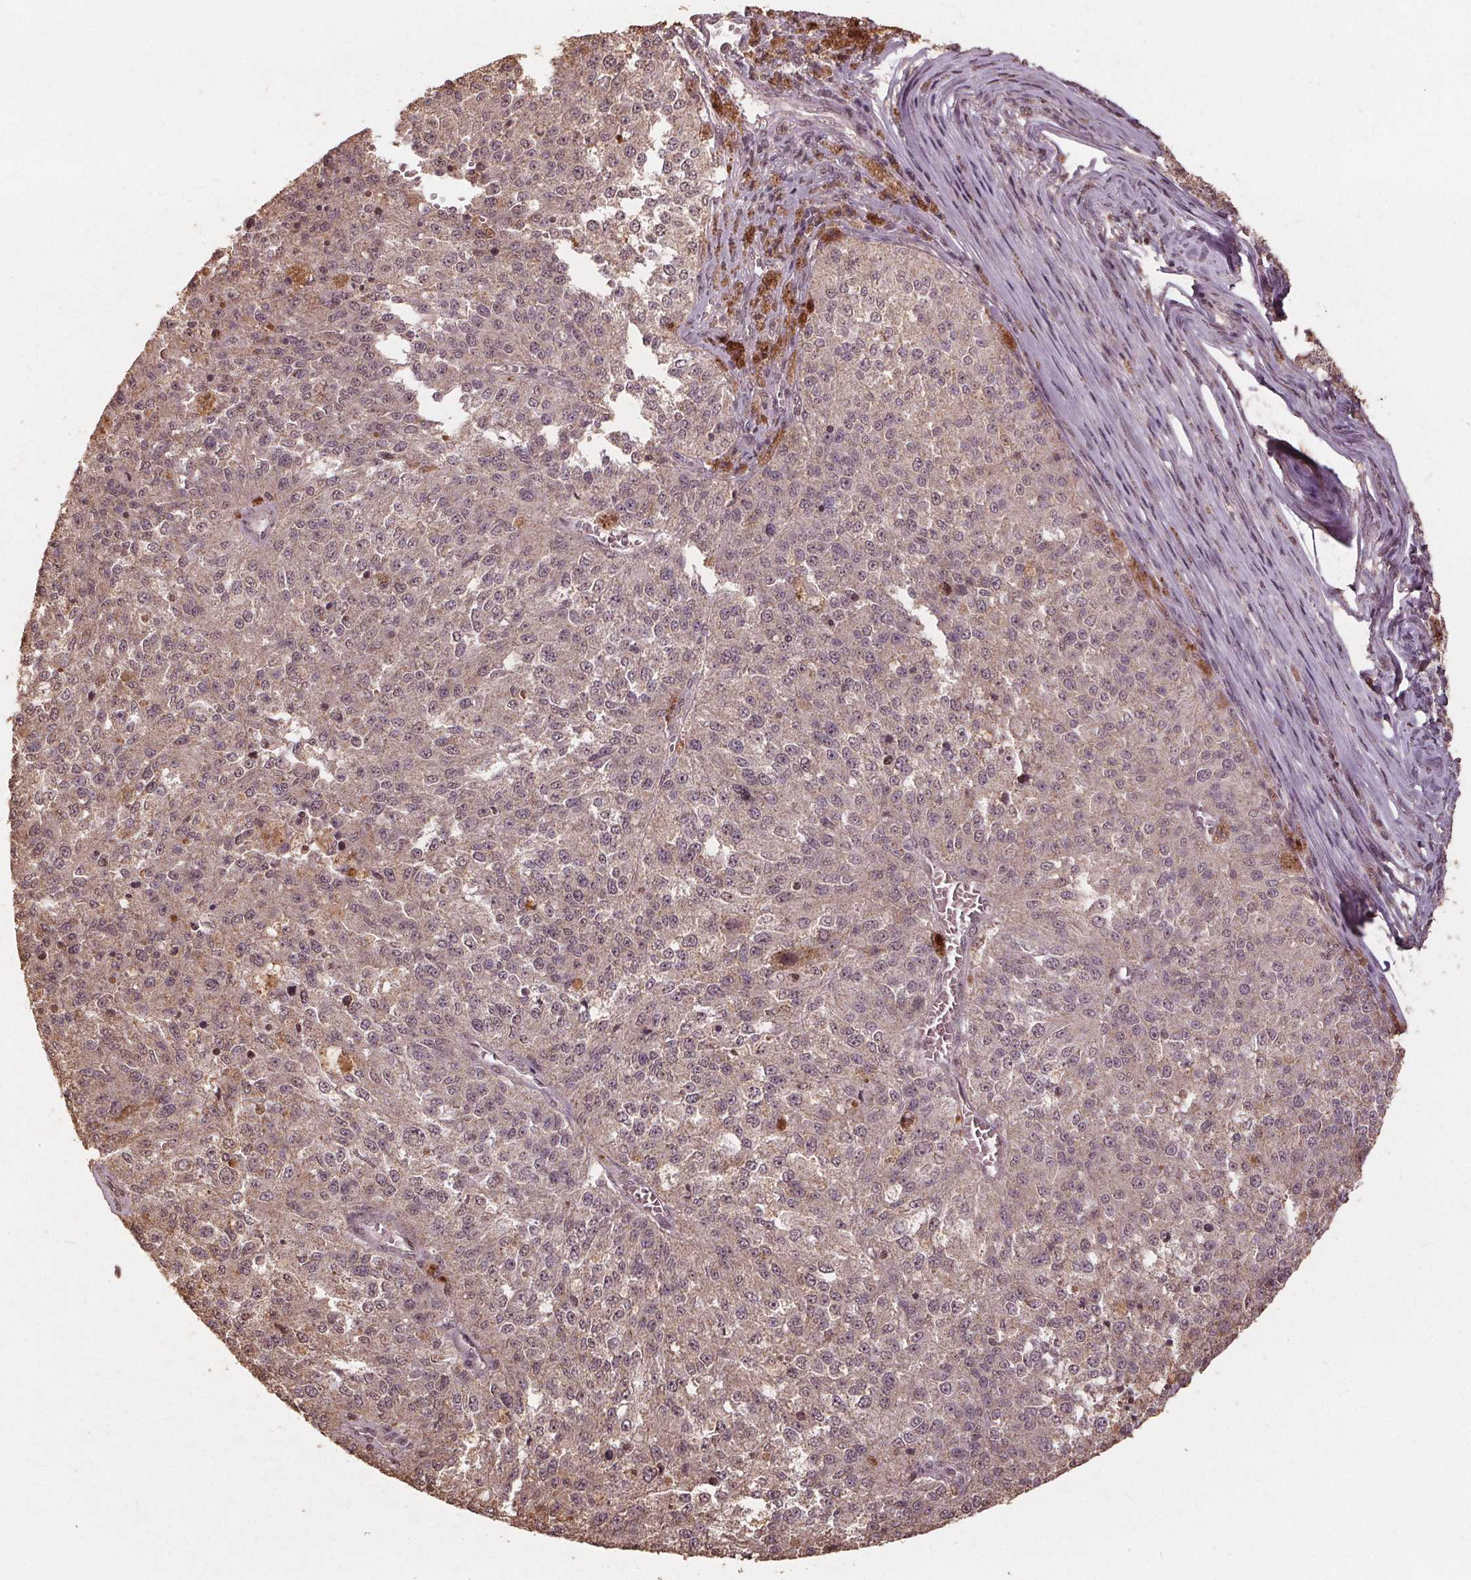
{"staining": {"intensity": "weak", "quantity": "<25%", "location": "nuclear"}, "tissue": "melanoma", "cell_type": "Tumor cells", "image_type": "cancer", "snomed": [{"axis": "morphology", "description": "Malignant melanoma, Metastatic site"}, {"axis": "topography", "description": "Lymph node"}], "caption": "Immunohistochemistry micrograph of malignant melanoma (metastatic site) stained for a protein (brown), which shows no staining in tumor cells.", "gene": "DSG3", "patient": {"sex": "female", "age": 64}}